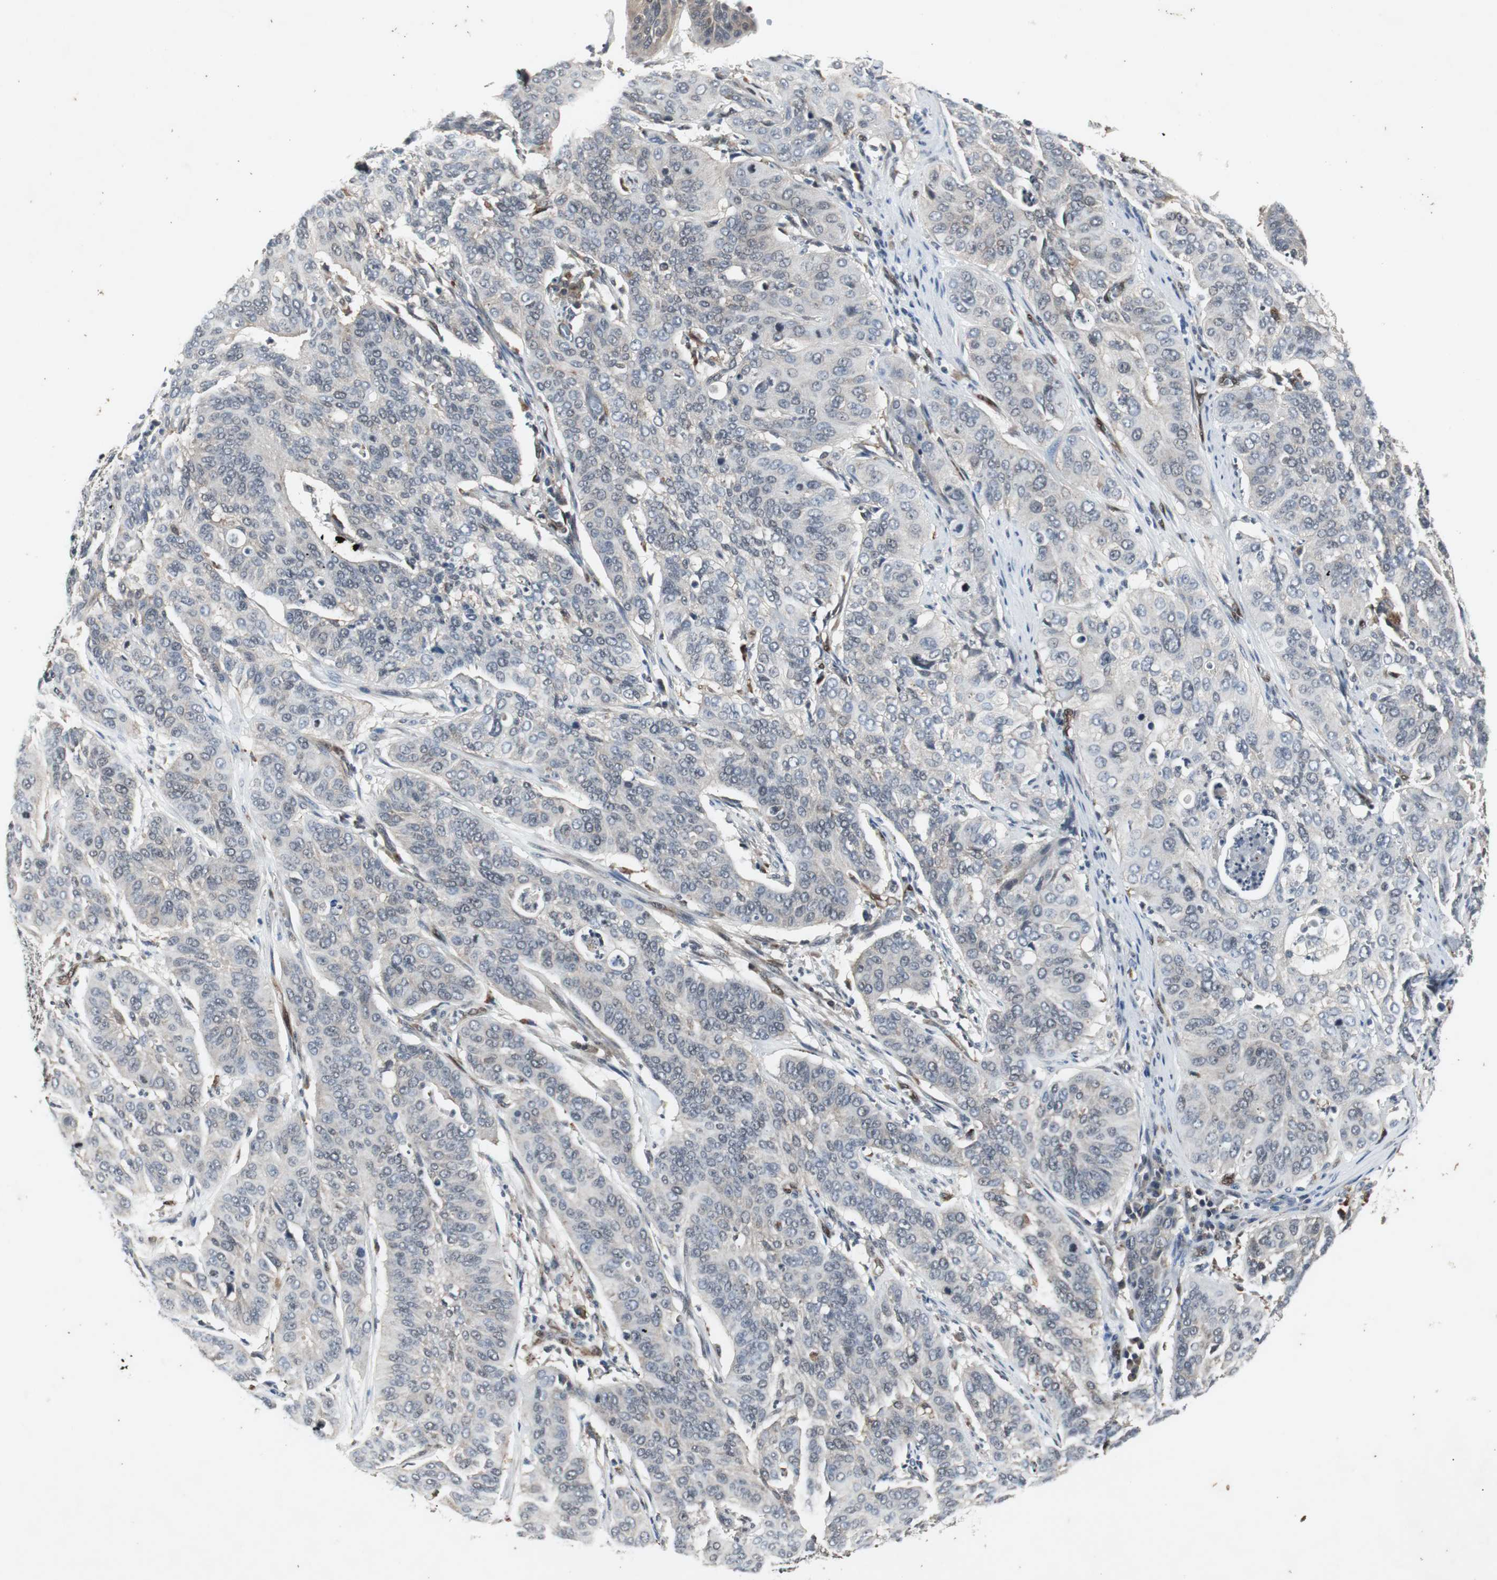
{"staining": {"intensity": "negative", "quantity": "none", "location": "none"}, "tissue": "cervical cancer", "cell_type": "Tumor cells", "image_type": "cancer", "snomed": [{"axis": "morphology", "description": "Squamous cell carcinoma, NOS"}, {"axis": "topography", "description": "Cervix"}], "caption": "Squamous cell carcinoma (cervical) was stained to show a protein in brown. There is no significant positivity in tumor cells. (DAB immunohistochemistry, high magnification).", "gene": "SMAD1", "patient": {"sex": "female", "age": 39}}